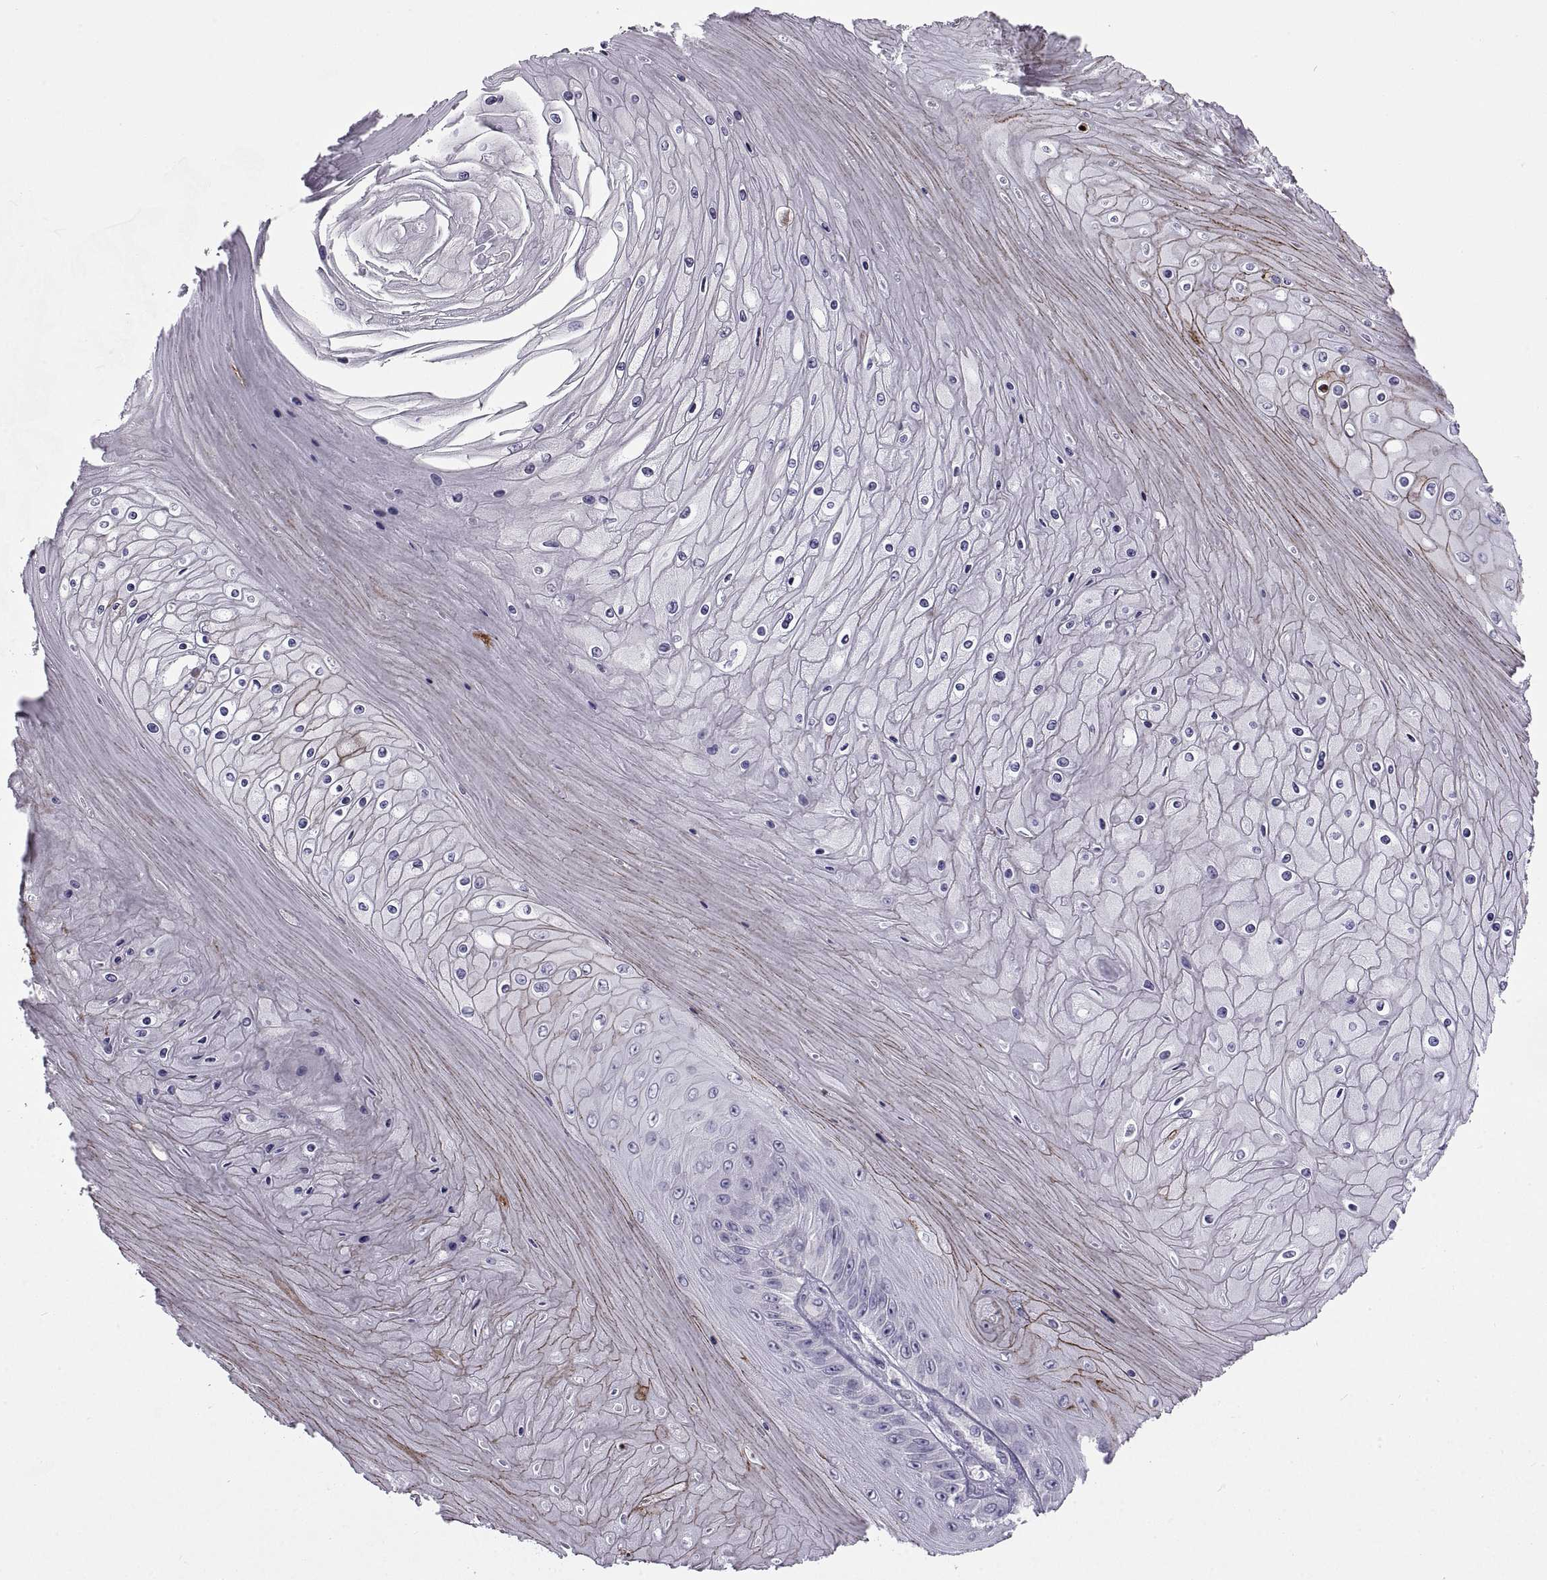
{"staining": {"intensity": "moderate", "quantity": "<25%", "location": "cytoplasmic/membranous"}, "tissue": "skin cancer", "cell_type": "Tumor cells", "image_type": "cancer", "snomed": [{"axis": "morphology", "description": "Squamous cell carcinoma, NOS"}, {"axis": "topography", "description": "Skin"}], "caption": "Brown immunohistochemical staining in human skin cancer (squamous cell carcinoma) reveals moderate cytoplasmic/membranous expression in approximately <25% of tumor cells.", "gene": "BSPH1", "patient": {"sex": "male", "age": 62}}